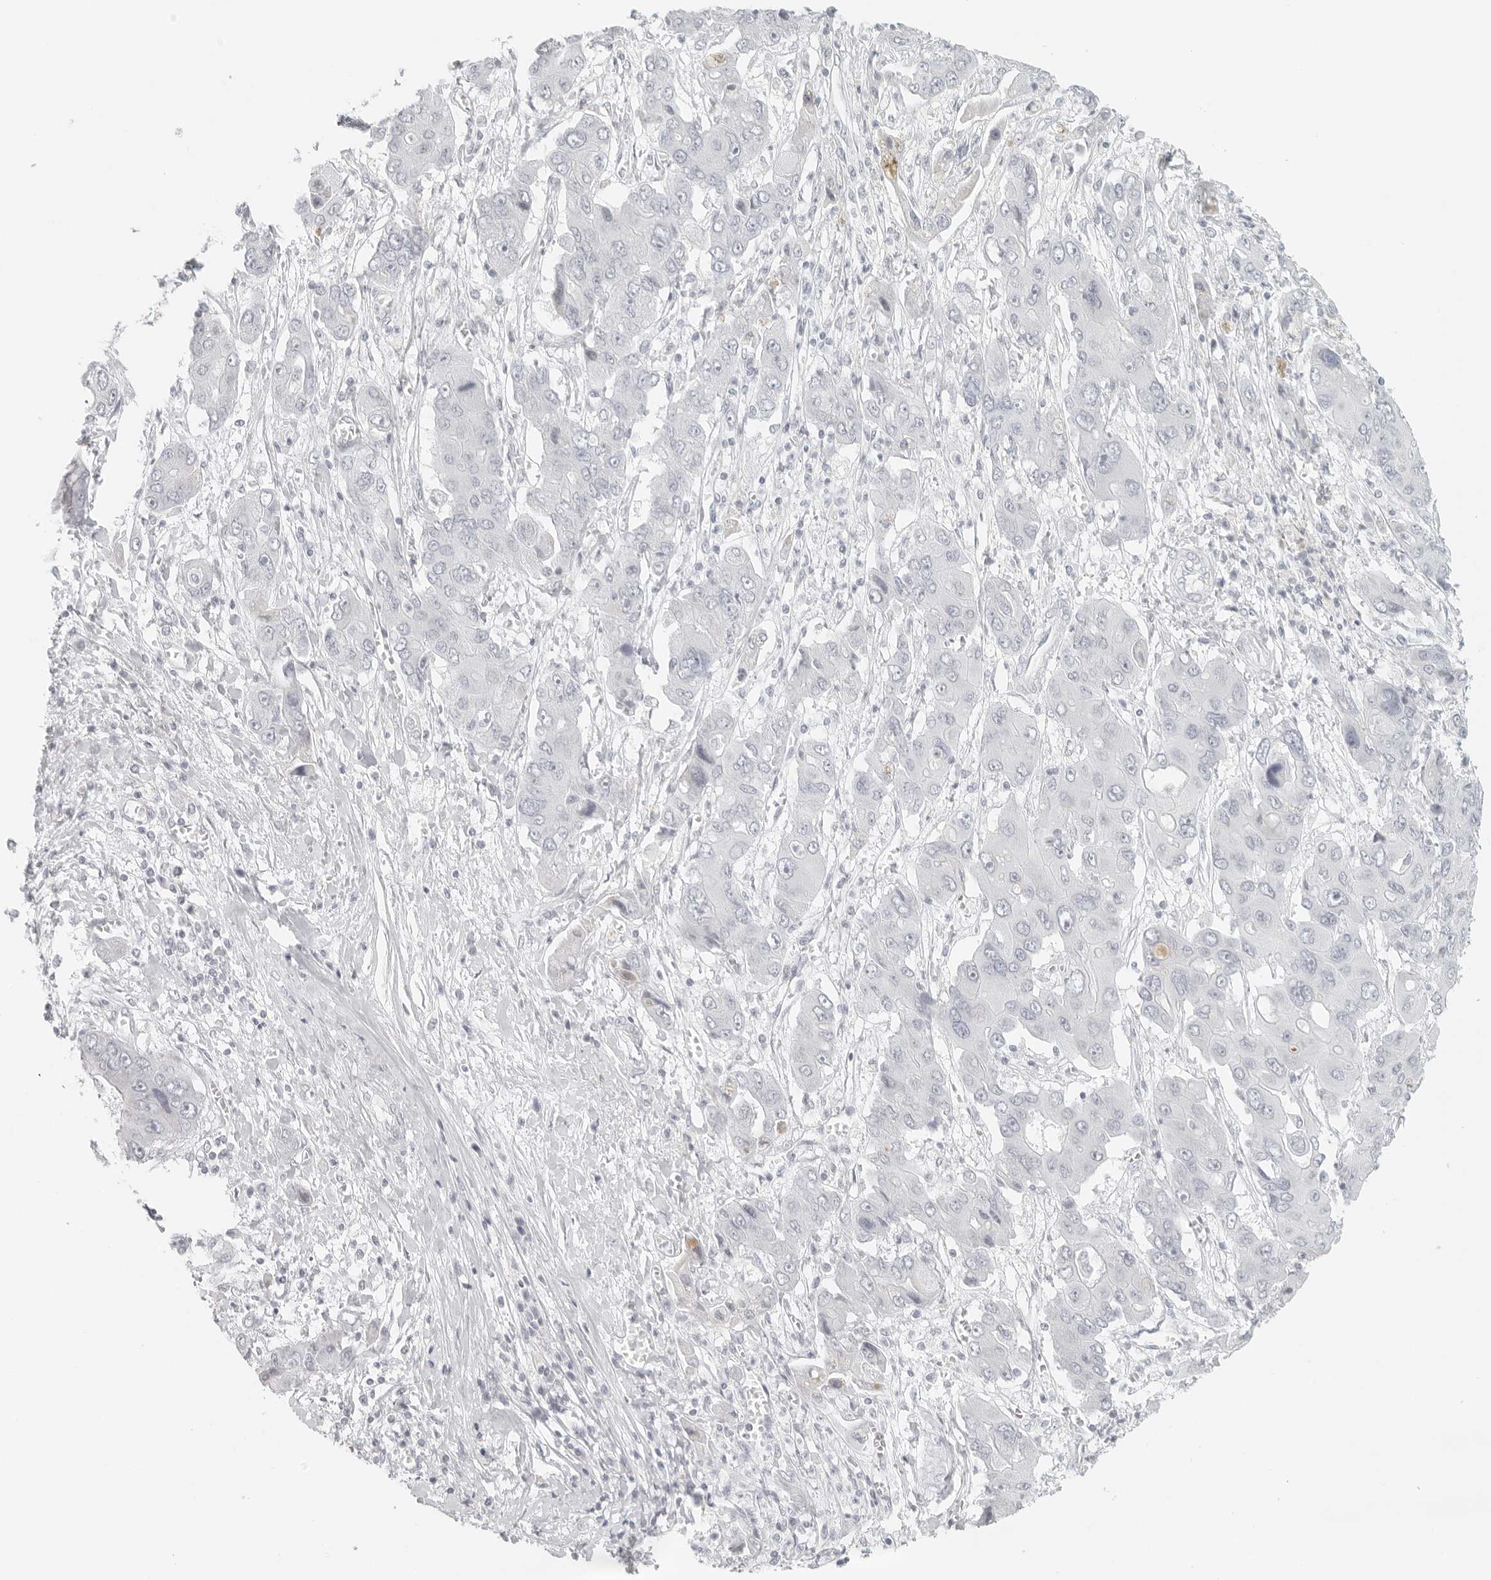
{"staining": {"intensity": "negative", "quantity": "none", "location": "none"}, "tissue": "liver cancer", "cell_type": "Tumor cells", "image_type": "cancer", "snomed": [{"axis": "morphology", "description": "Cholangiocarcinoma"}, {"axis": "topography", "description": "Liver"}], "caption": "Immunohistochemical staining of human cholangiocarcinoma (liver) exhibits no significant staining in tumor cells.", "gene": "RPS6KC1", "patient": {"sex": "male", "age": 67}}